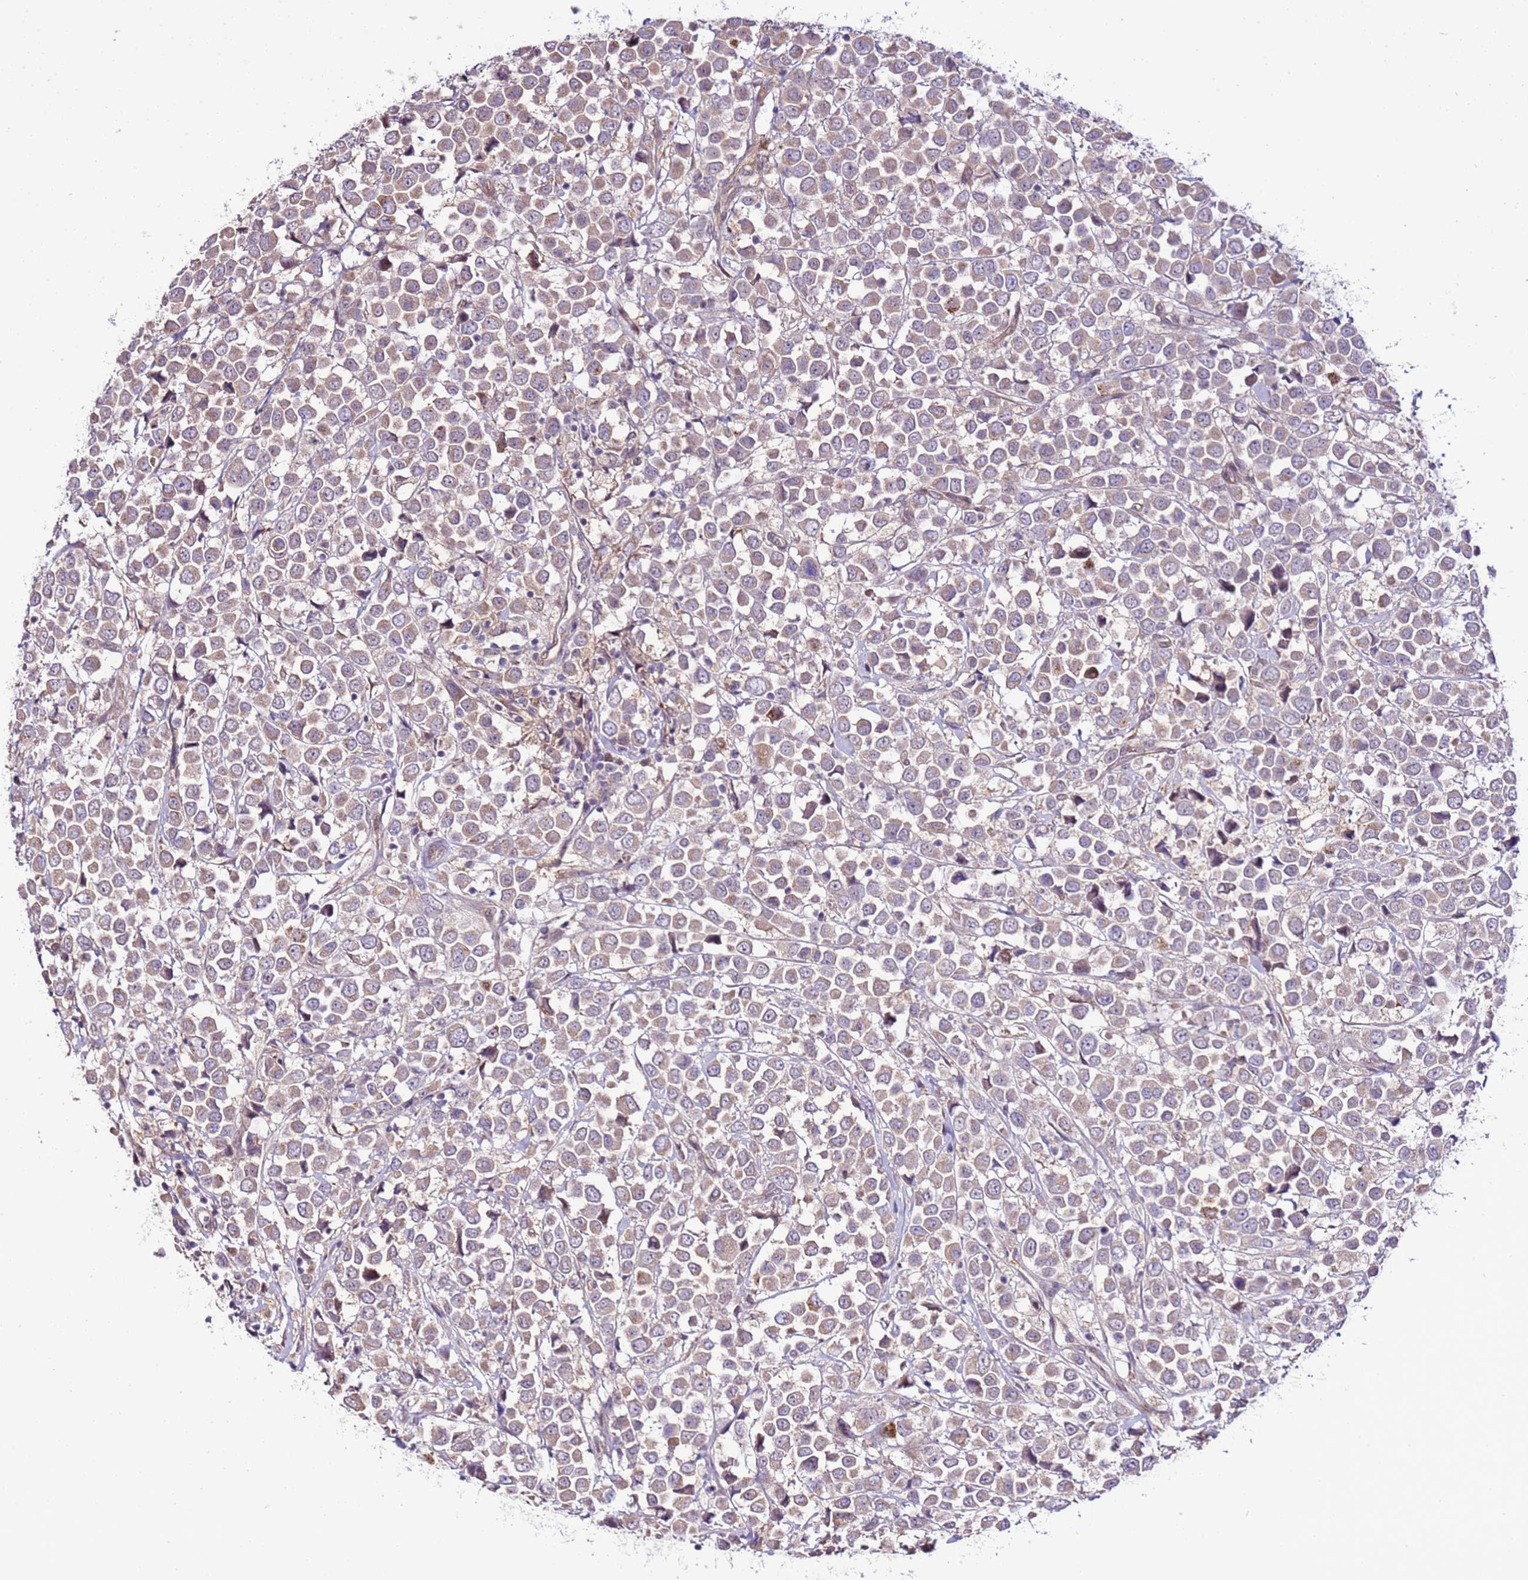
{"staining": {"intensity": "weak", "quantity": "25%-75%", "location": "cytoplasmic/membranous"}, "tissue": "breast cancer", "cell_type": "Tumor cells", "image_type": "cancer", "snomed": [{"axis": "morphology", "description": "Duct carcinoma"}, {"axis": "topography", "description": "Breast"}], "caption": "Protein staining displays weak cytoplasmic/membranous staining in about 25%-75% of tumor cells in breast cancer (infiltrating ductal carcinoma).", "gene": "SCARA3", "patient": {"sex": "female", "age": 61}}